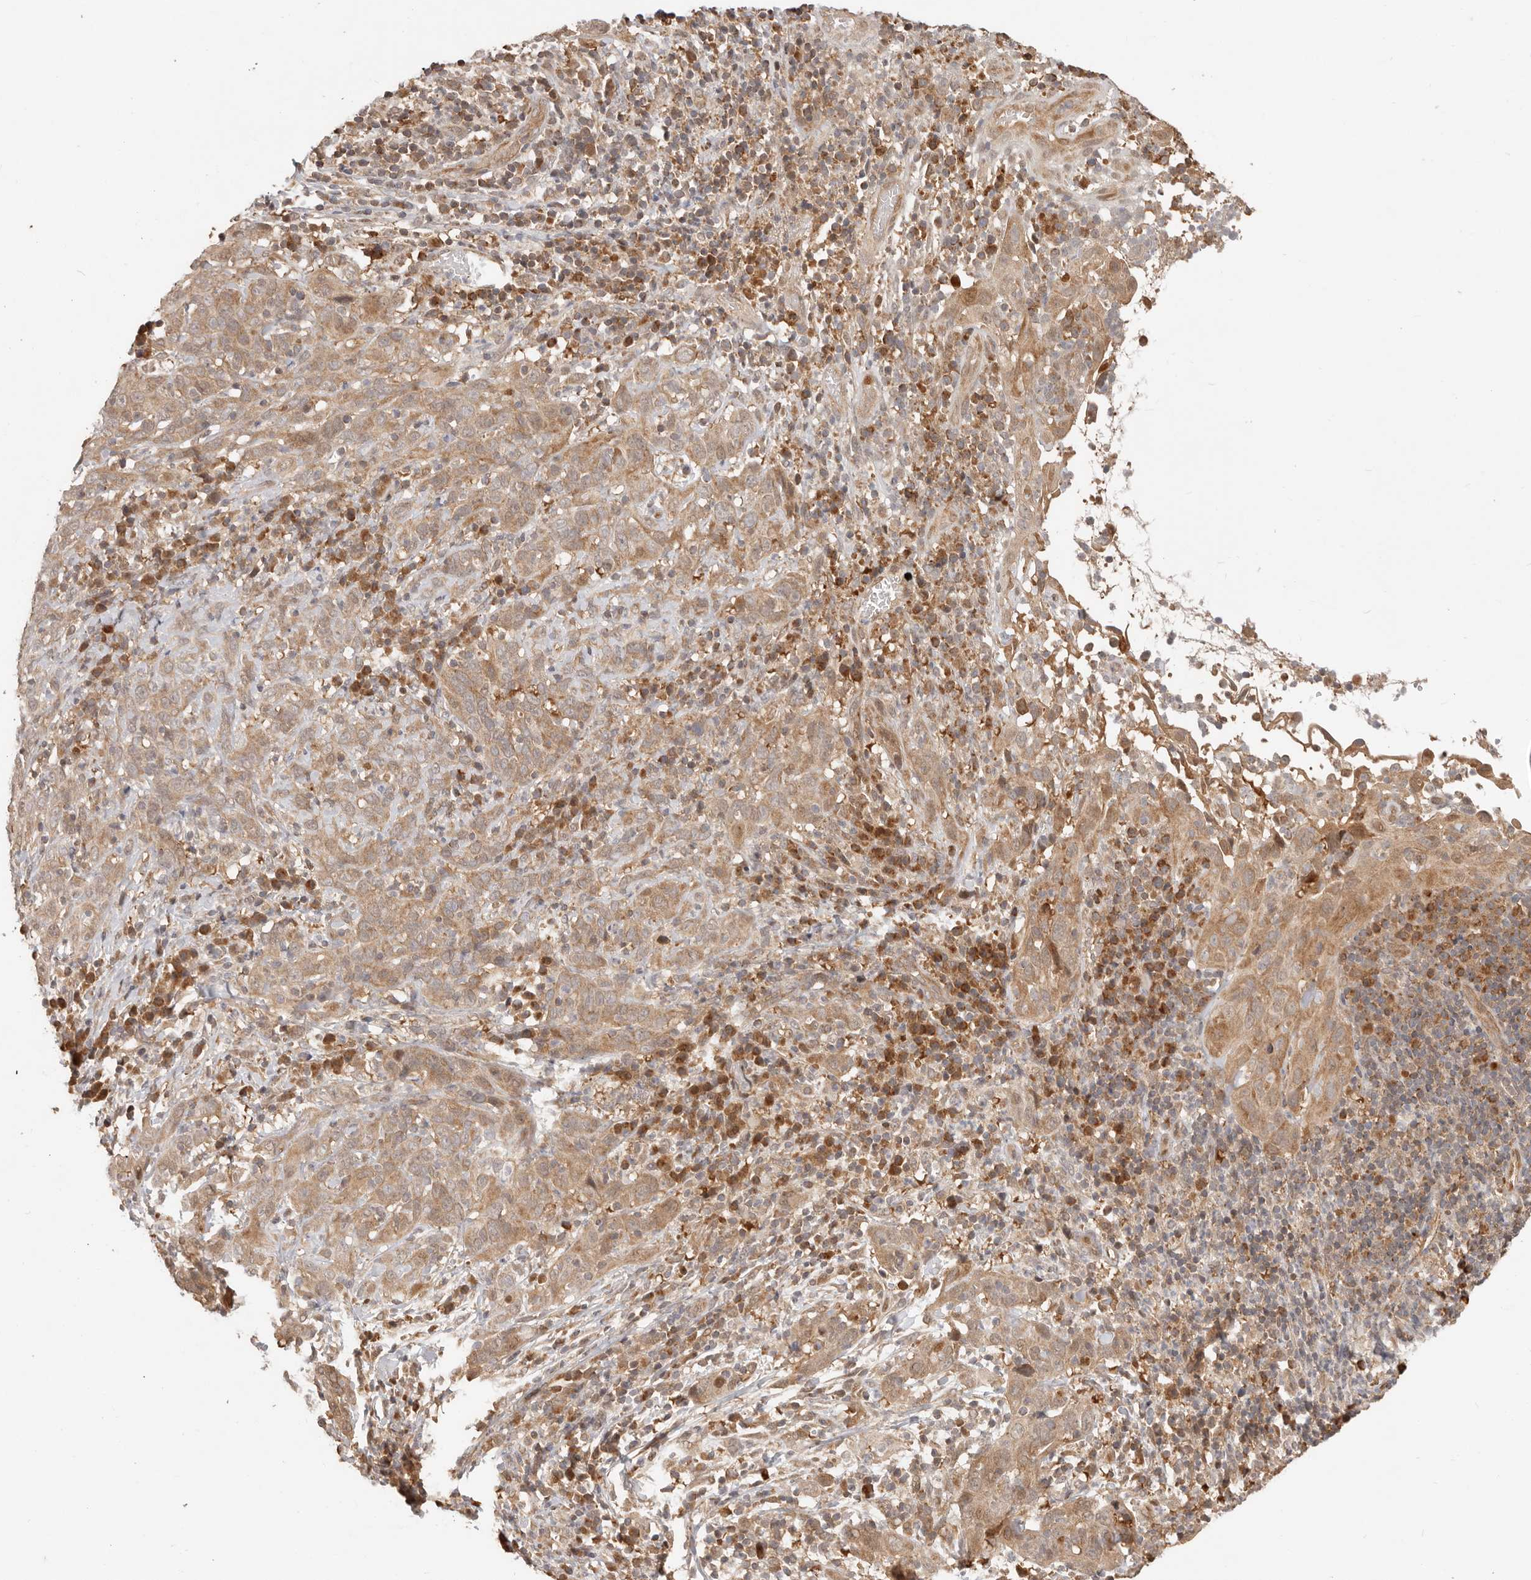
{"staining": {"intensity": "moderate", "quantity": ">75%", "location": "cytoplasmic/membranous"}, "tissue": "cervical cancer", "cell_type": "Tumor cells", "image_type": "cancer", "snomed": [{"axis": "morphology", "description": "Squamous cell carcinoma, NOS"}, {"axis": "topography", "description": "Cervix"}], "caption": "Human cervical squamous cell carcinoma stained for a protein (brown) exhibits moderate cytoplasmic/membranous positive staining in about >75% of tumor cells.", "gene": "MTFR2", "patient": {"sex": "female", "age": 46}}